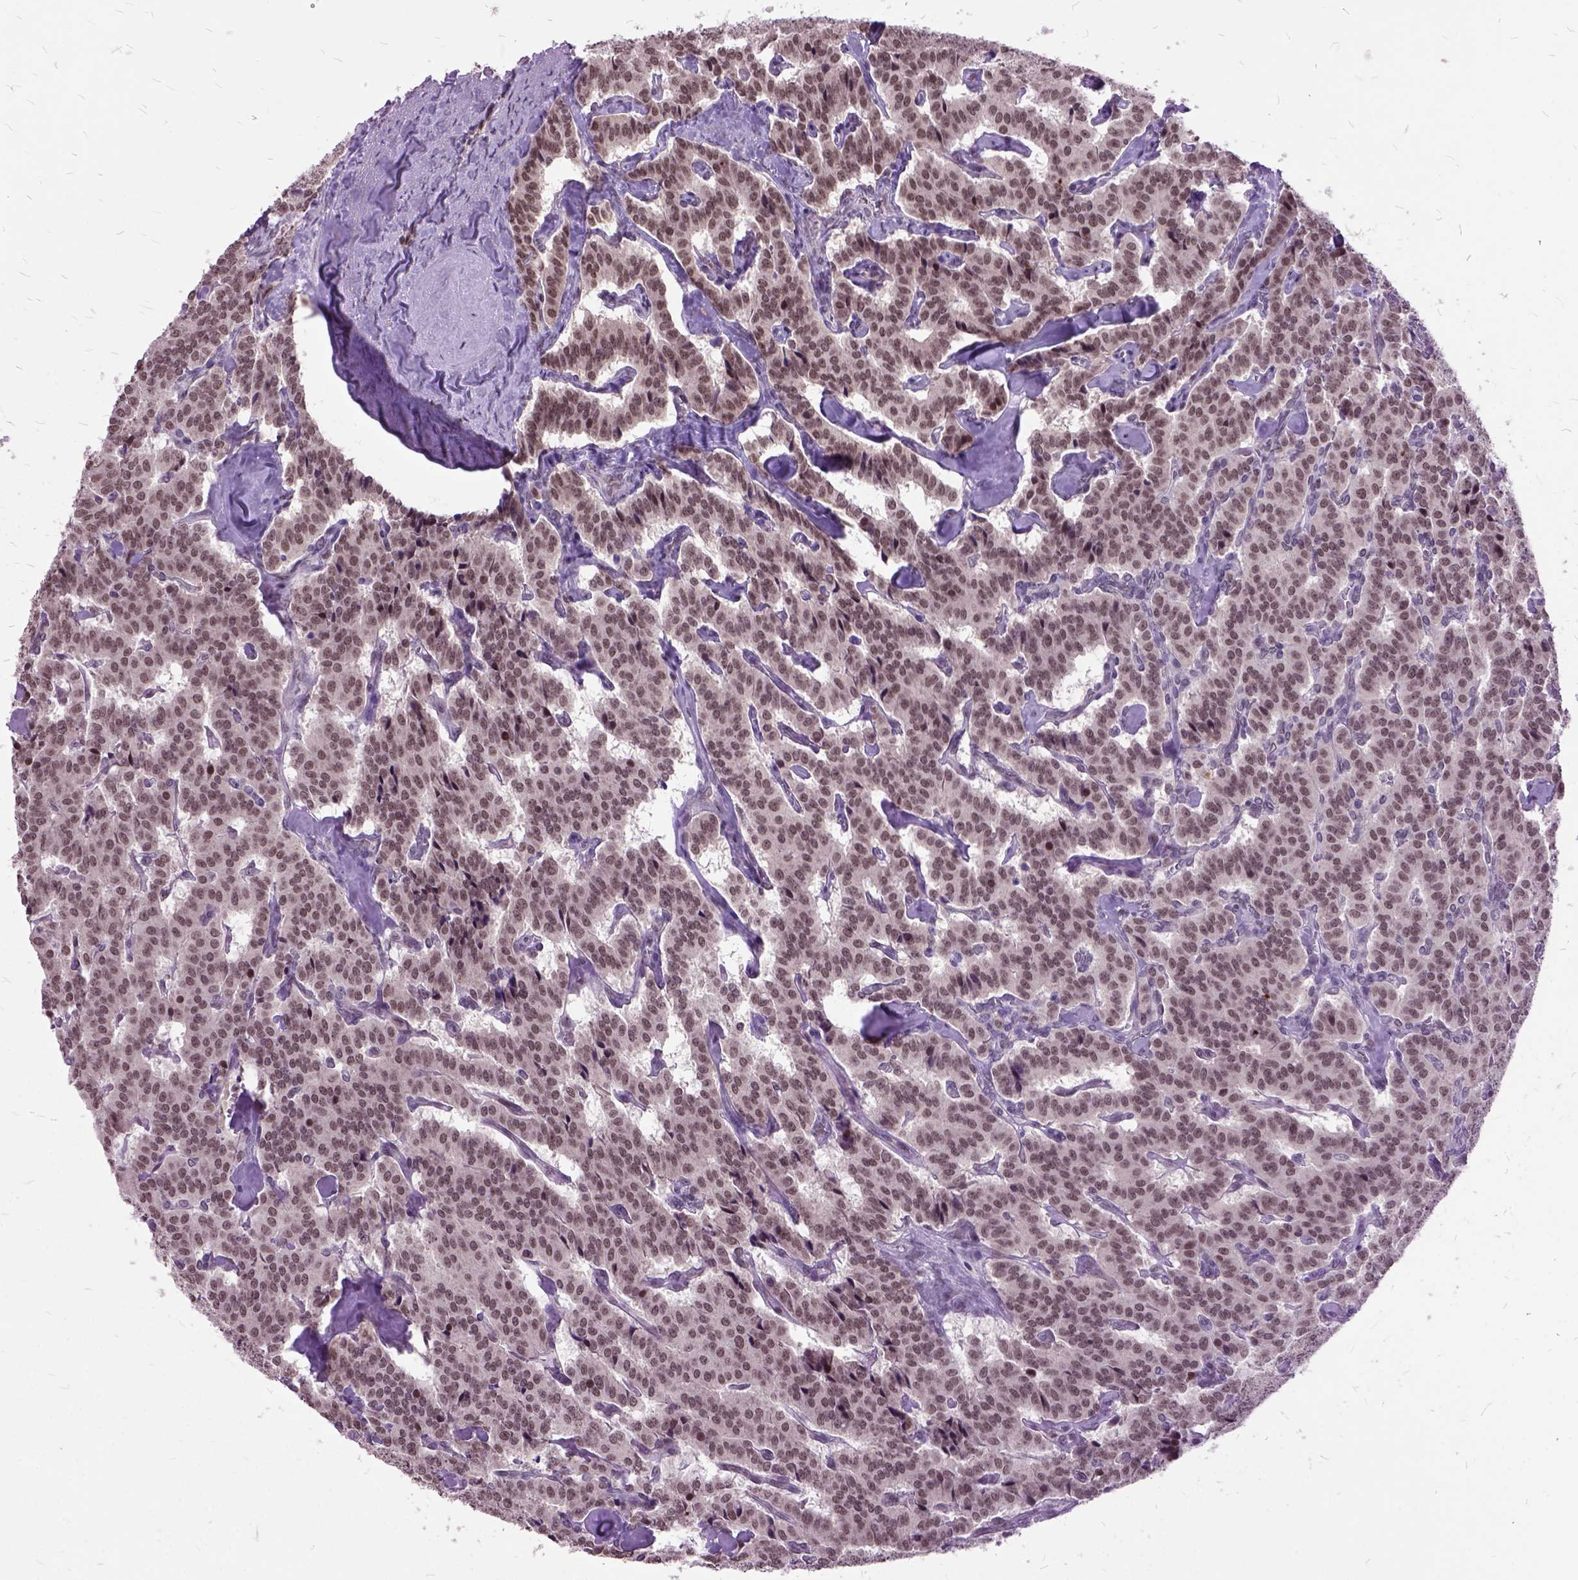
{"staining": {"intensity": "moderate", "quantity": ">75%", "location": "nuclear"}, "tissue": "carcinoid", "cell_type": "Tumor cells", "image_type": "cancer", "snomed": [{"axis": "morphology", "description": "Carcinoid, malignant, NOS"}, {"axis": "topography", "description": "Lung"}], "caption": "Carcinoid (malignant) stained with a brown dye exhibits moderate nuclear positive expression in approximately >75% of tumor cells.", "gene": "ORC5", "patient": {"sex": "female", "age": 46}}